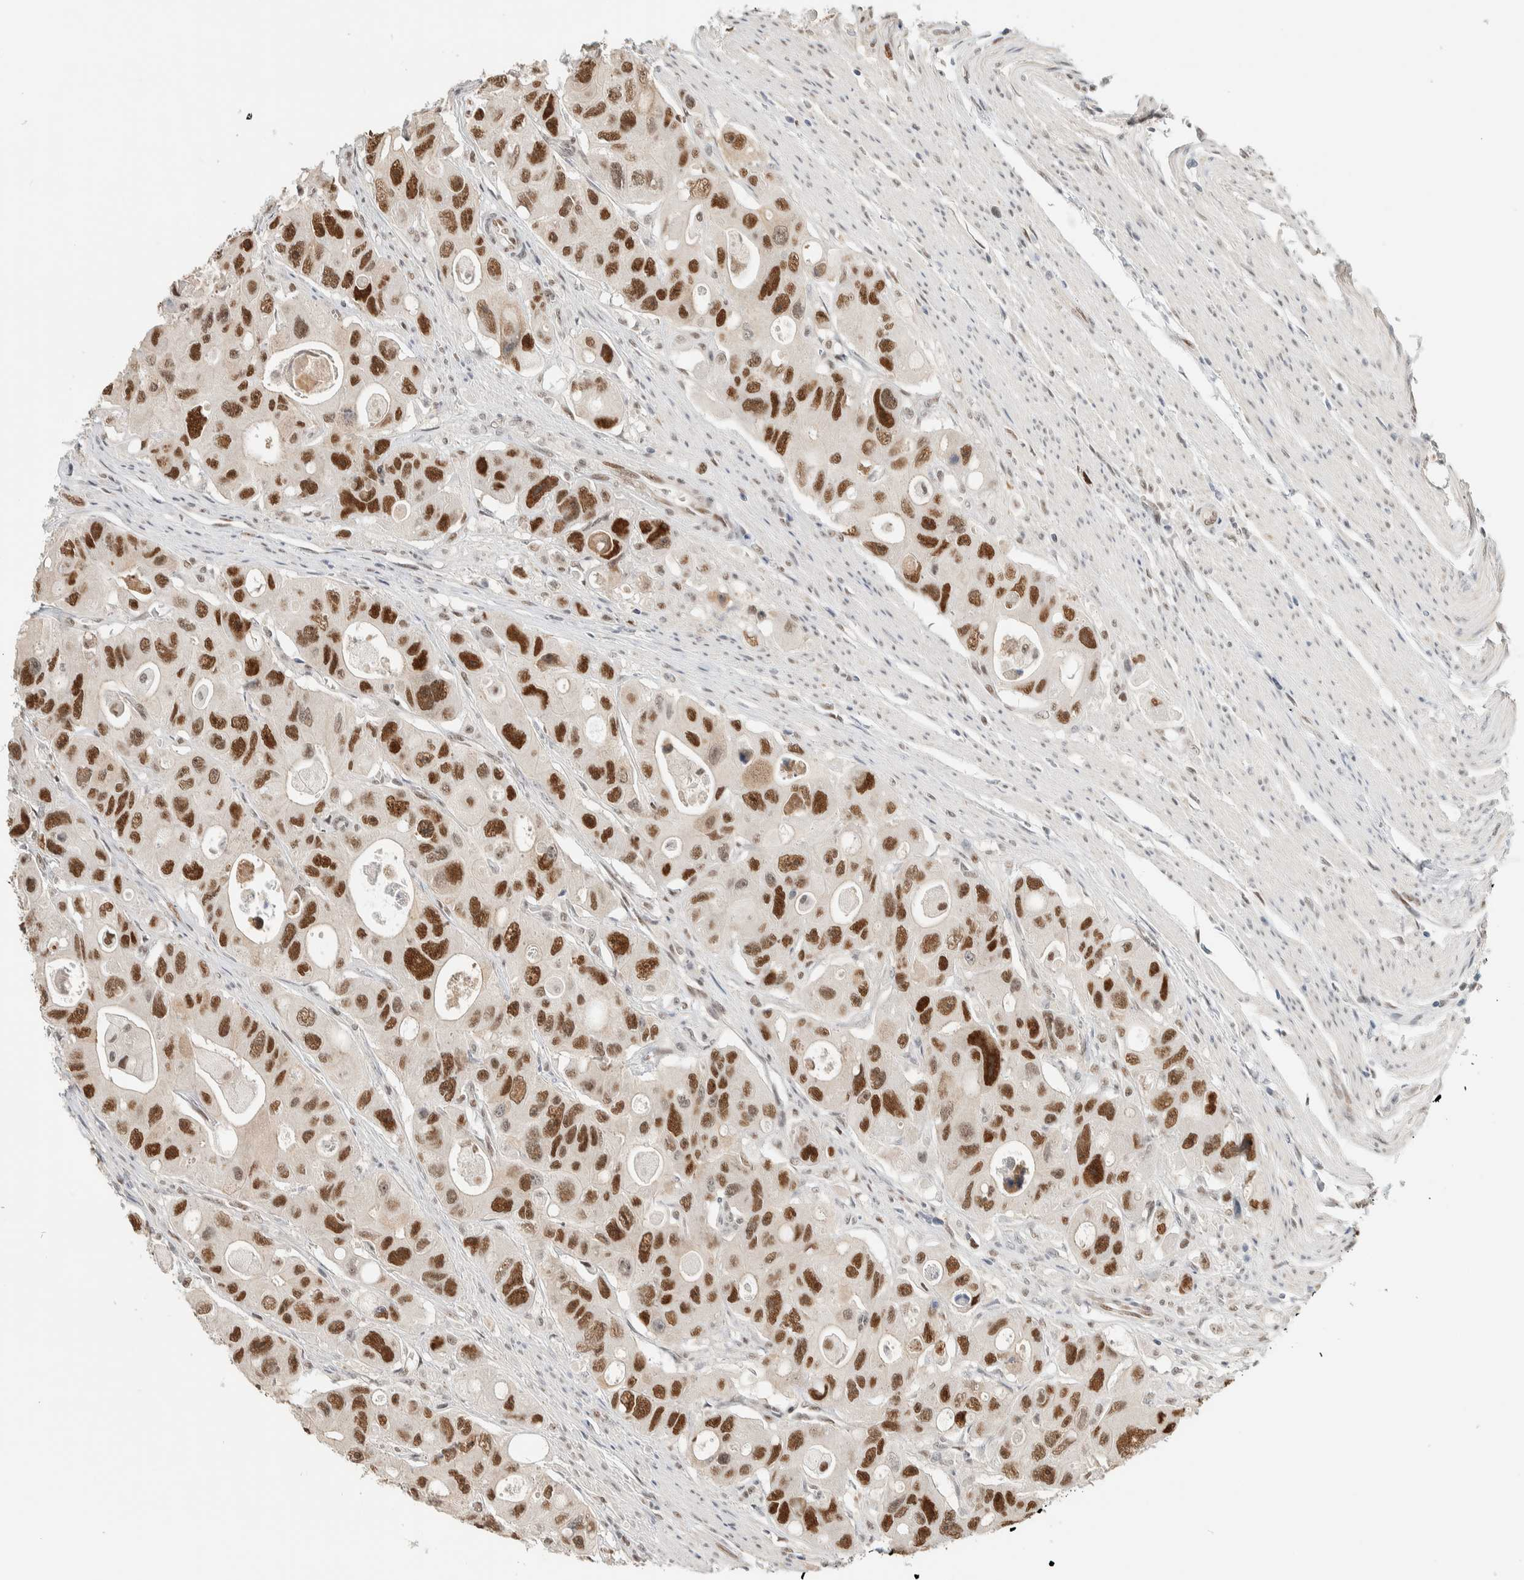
{"staining": {"intensity": "moderate", "quantity": ">75%", "location": "nuclear"}, "tissue": "colorectal cancer", "cell_type": "Tumor cells", "image_type": "cancer", "snomed": [{"axis": "morphology", "description": "Adenocarcinoma, NOS"}, {"axis": "topography", "description": "Colon"}], "caption": "Colorectal cancer (adenocarcinoma) stained with DAB IHC displays medium levels of moderate nuclear staining in about >75% of tumor cells.", "gene": "PUS7", "patient": {"sex": "female", "age": 46}}